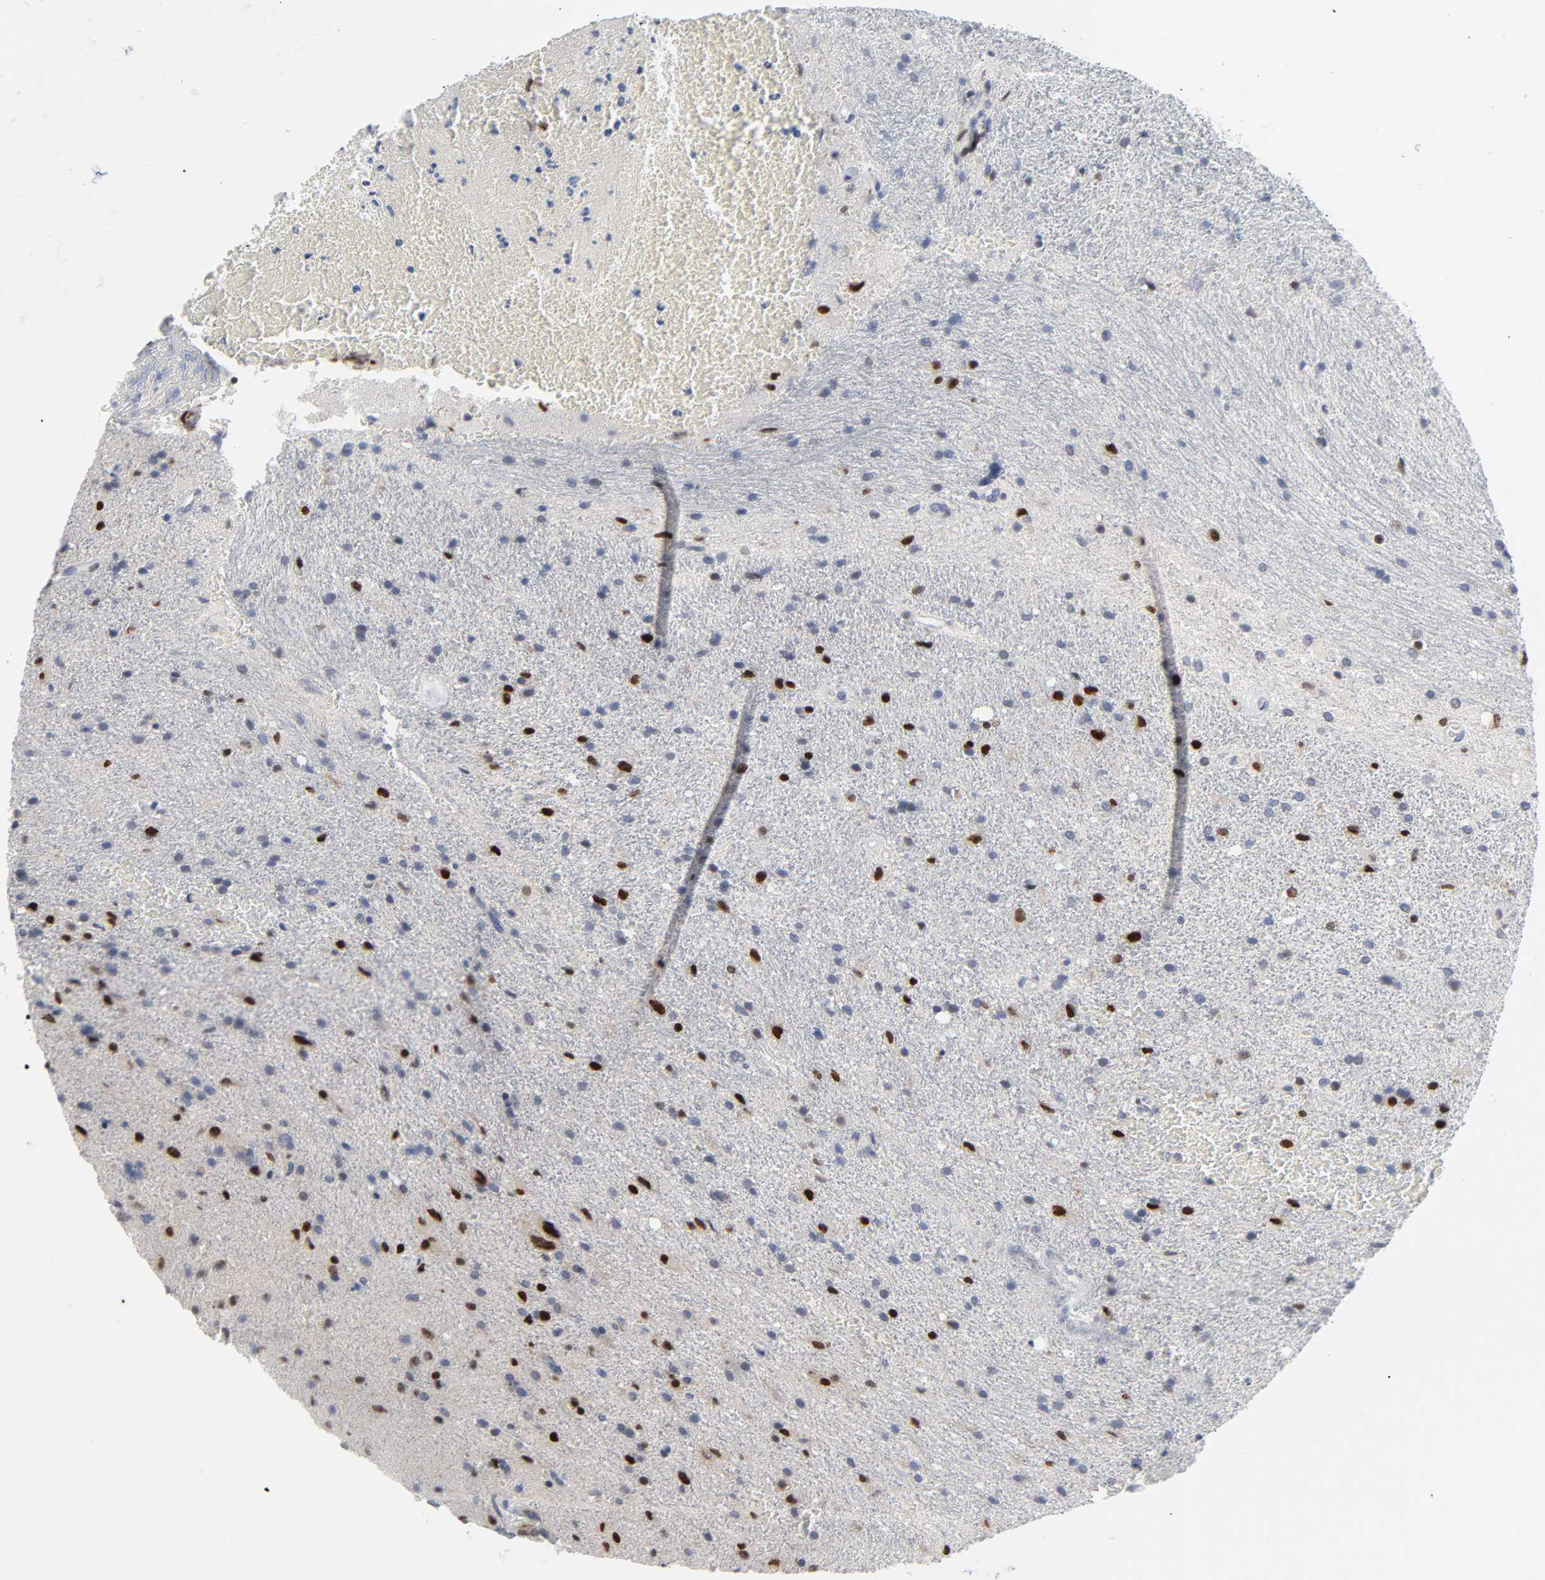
{"staining": {"intensity": "strong", "quantity": "25%-75%", "location": "nuclear"}, "tissue": "glioma", "cell_type": "Tumor cells", "image_type": "cancer", "snomed": [{"axis": "morphology", "description": "Normal tissue, NOS"}, {"axis": "morphology", "description": "Glioma, malignant, High grade"}, {"axis": "topography", "description": "Cerebral cortex"}], "caption": "Immunohistochemistry (DAB (3,3'-diaminobenzidine)) staining of human glioma demonstrates strong nuclear protein positivity in about 25%-75% of tumor cells. (DAB (3,3'-diaminobenzidine) IHC with brightfield microscopy, high magnification).", "gene": "SALL2", "patient": {"sex": "male", "age": 56}}